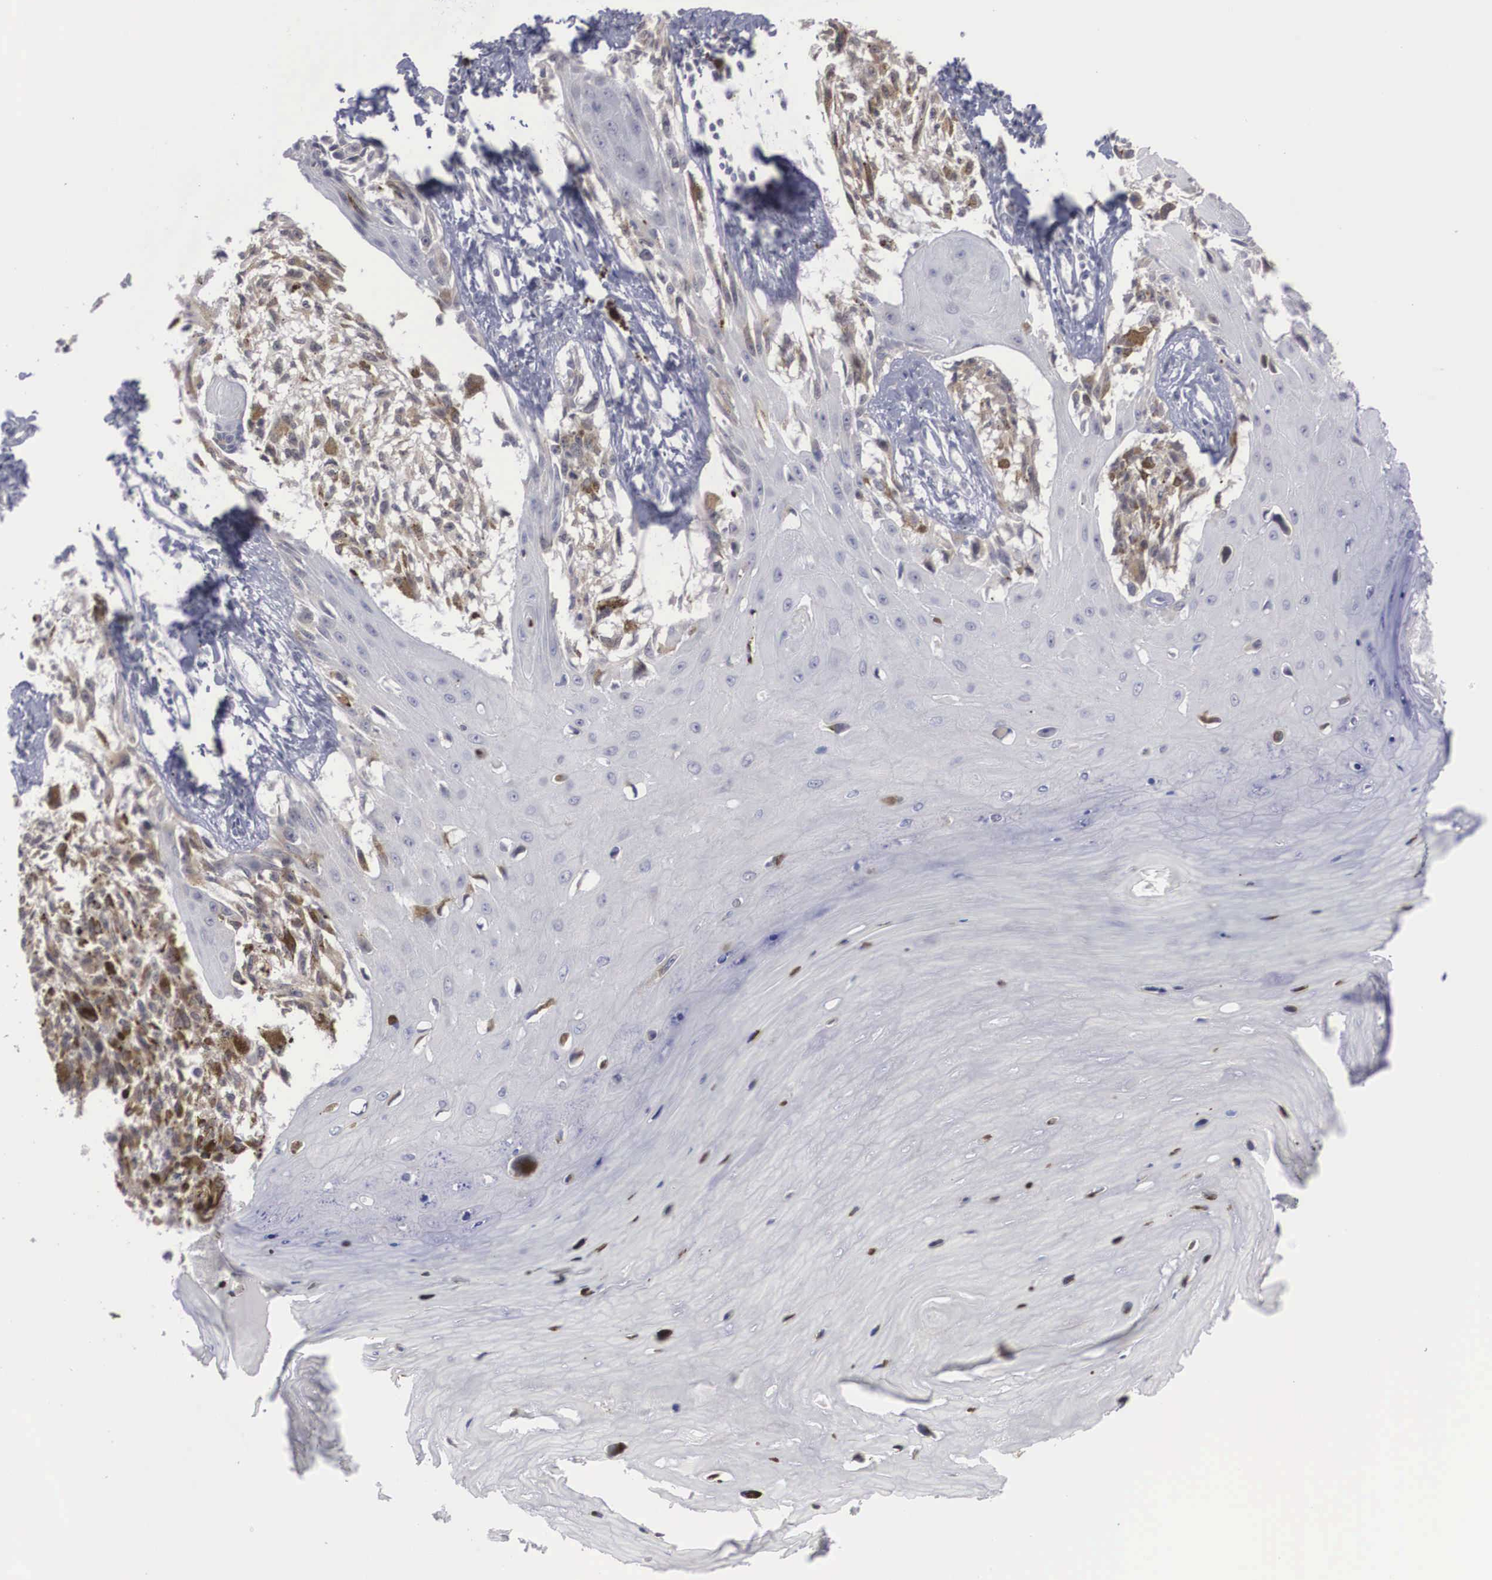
{"staining": {"intensity": "negative", "quantity": "none", "location": "none"}, "tissue": "melanoma", "cell_type": "Tumor cells", "image_type": "cancer", "snomed": [{"axis": "morphology", "description": "Malignant melanoma, NOS"}, {"axis": "topography", "description": "Skin"}], "caption": "Immunohistochemical staining of human malignant melanoma exhibits no significant positivity in tumor cells.", "gene": "WDR89", "patient": {"sex": "female", "age": 82}}